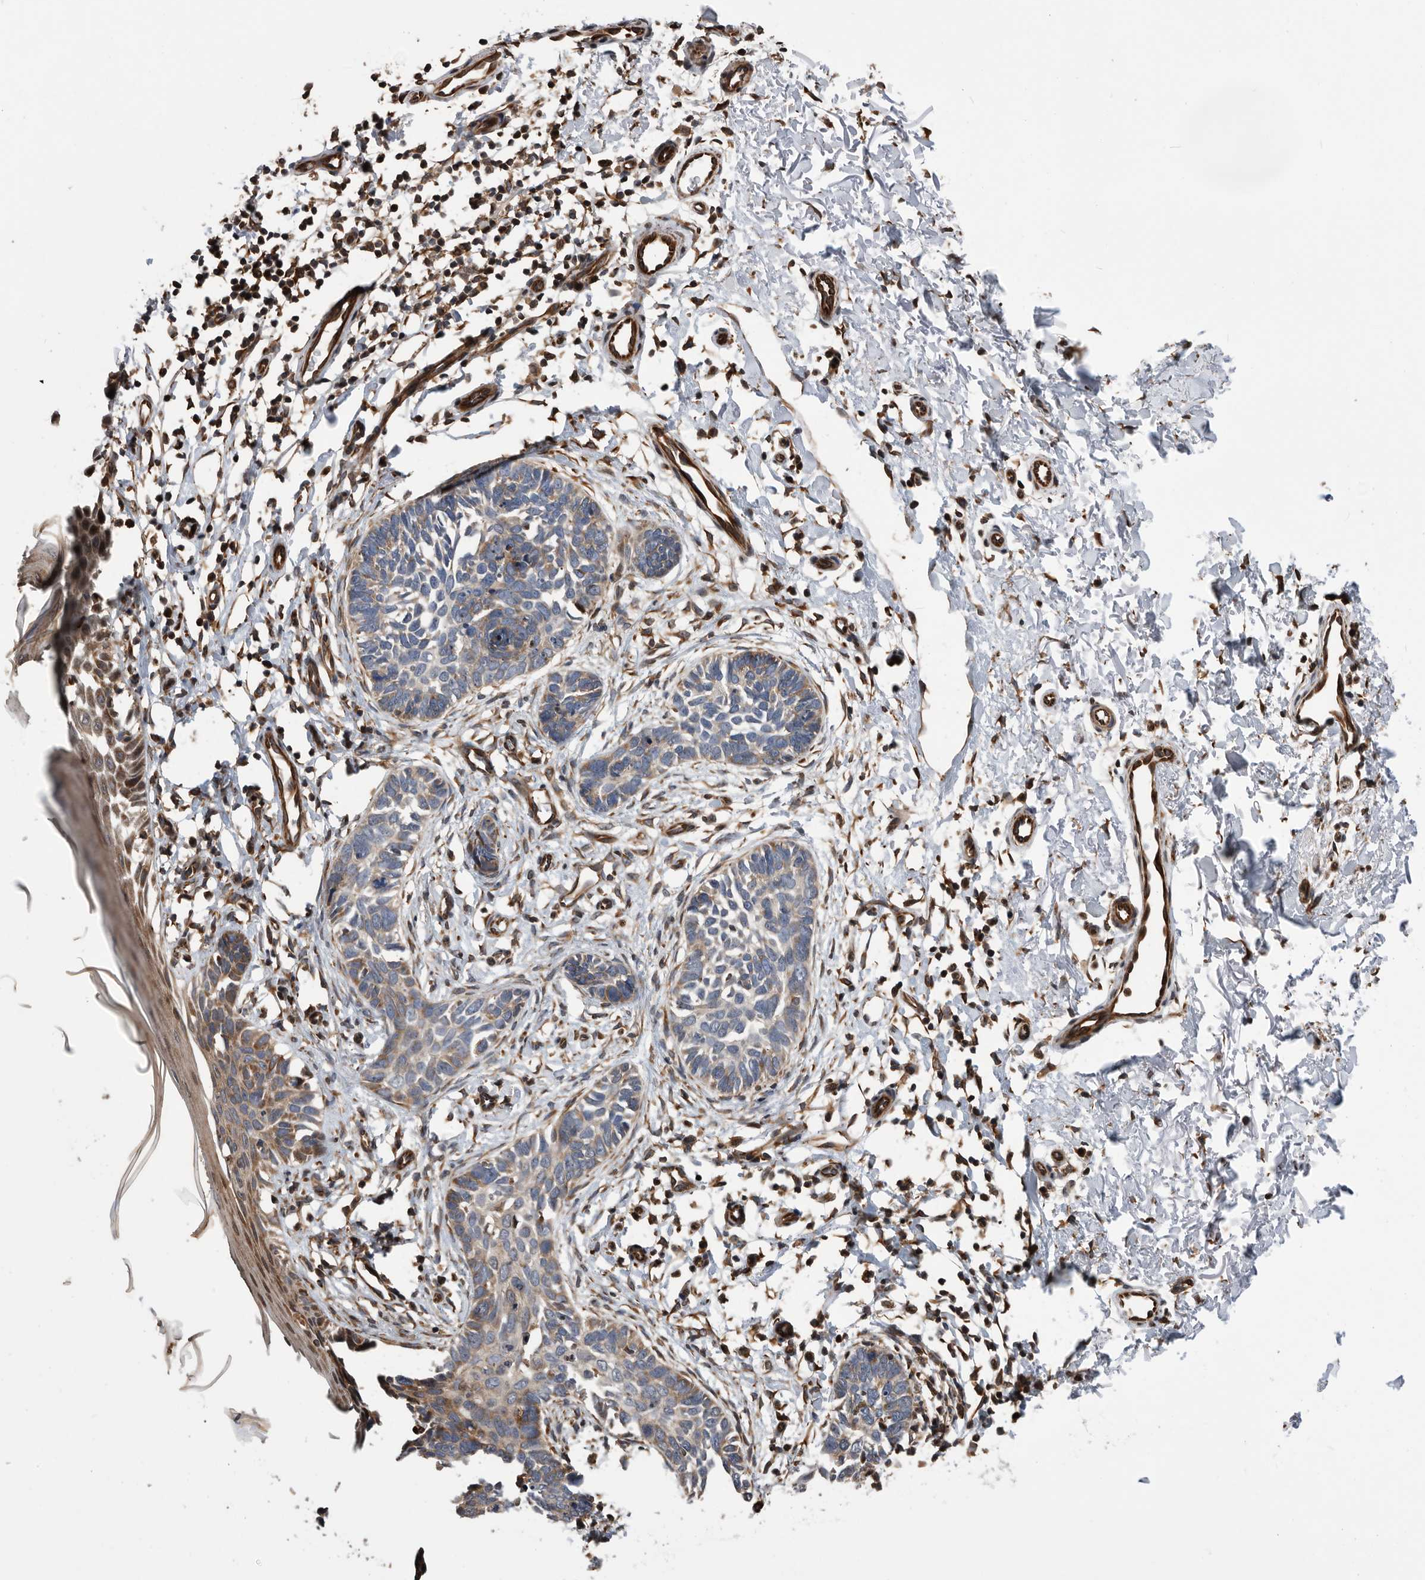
{"staining": {"intensity": "weak", "quantity": "<25%", "location": "cytoplasmic/membranous"}, "tissue": "skin cancer", "cell_type": "Tumor cells", "image_type": "cancer", "snomed": [{"axis": "morphology", "description": "Normal tissue, NOS"}, {"axis": "morphology", "description": "Basal cell carcinoma"}, {"axis": "topography", "description": "Skin"}], "caption": "This is an immunohistochemistry histopathology image of skin cancer. There is no positivity in tumor cells.", "gene": "SERINC2", "patient": {"sex": "male", "age": 77}}